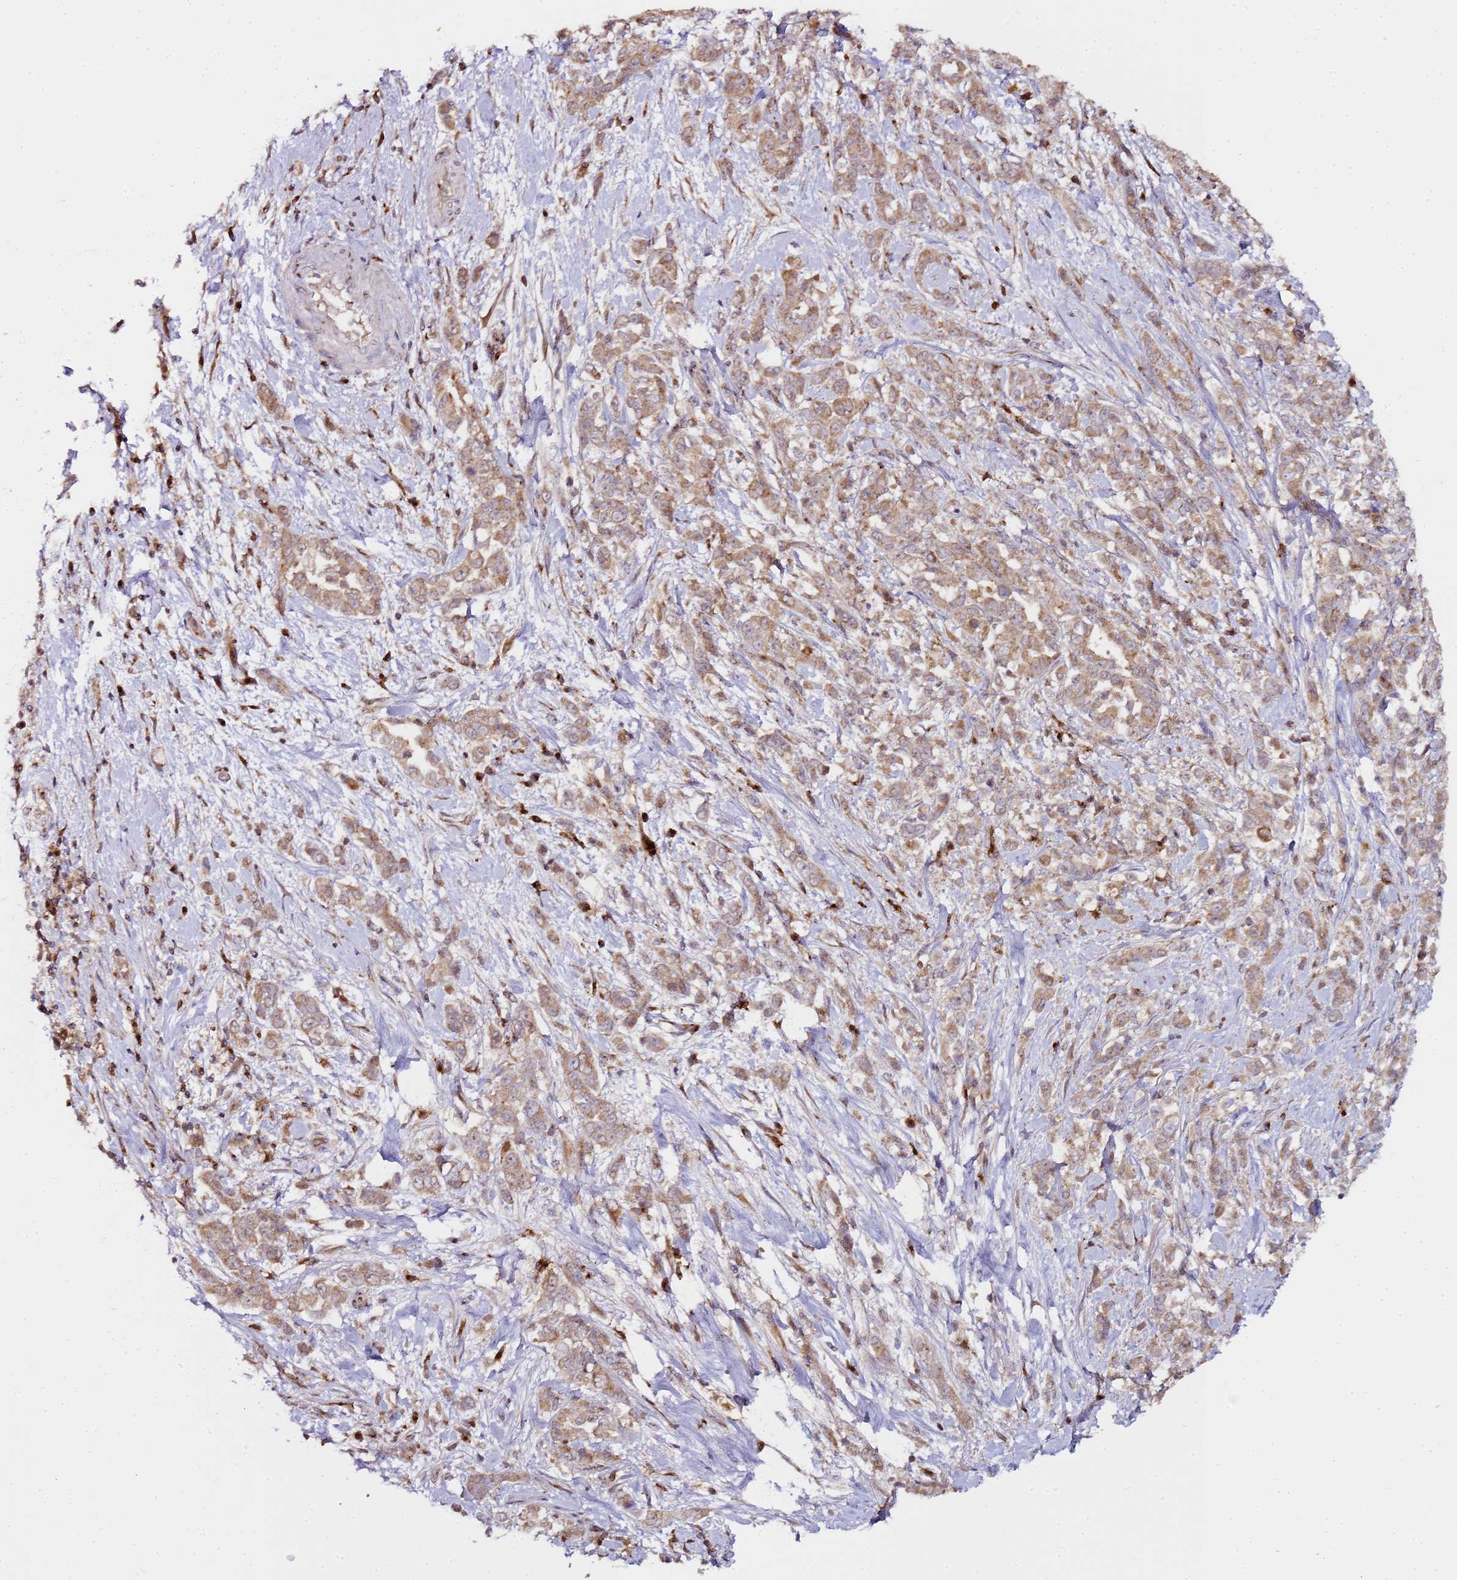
{"staining": {"intensity": "moderate", "quantity": ">75%", "location": "cytoplasmic/membranous"}, "tissue": "pancreatic cancer", "cell_type": "Tumor cells", "image_type": "cancer", "snomed": [{"axis": "morphology", "description": "Normal tissue, NOS"}, {"axis": "morphology", "description": "Adenocarcinoma, NOS"}, {"axis": "topography", "description": "Pancreas"}], "caption": "This histopathology image displays immunohistochemistry (IHC) staining of pancreatic cancer, with medium moderate cytoplasmic/membranous expression in about >75% of tumor cells.", "gene": "MRPL49", "patient": {"sex": "female", "age": 64}}